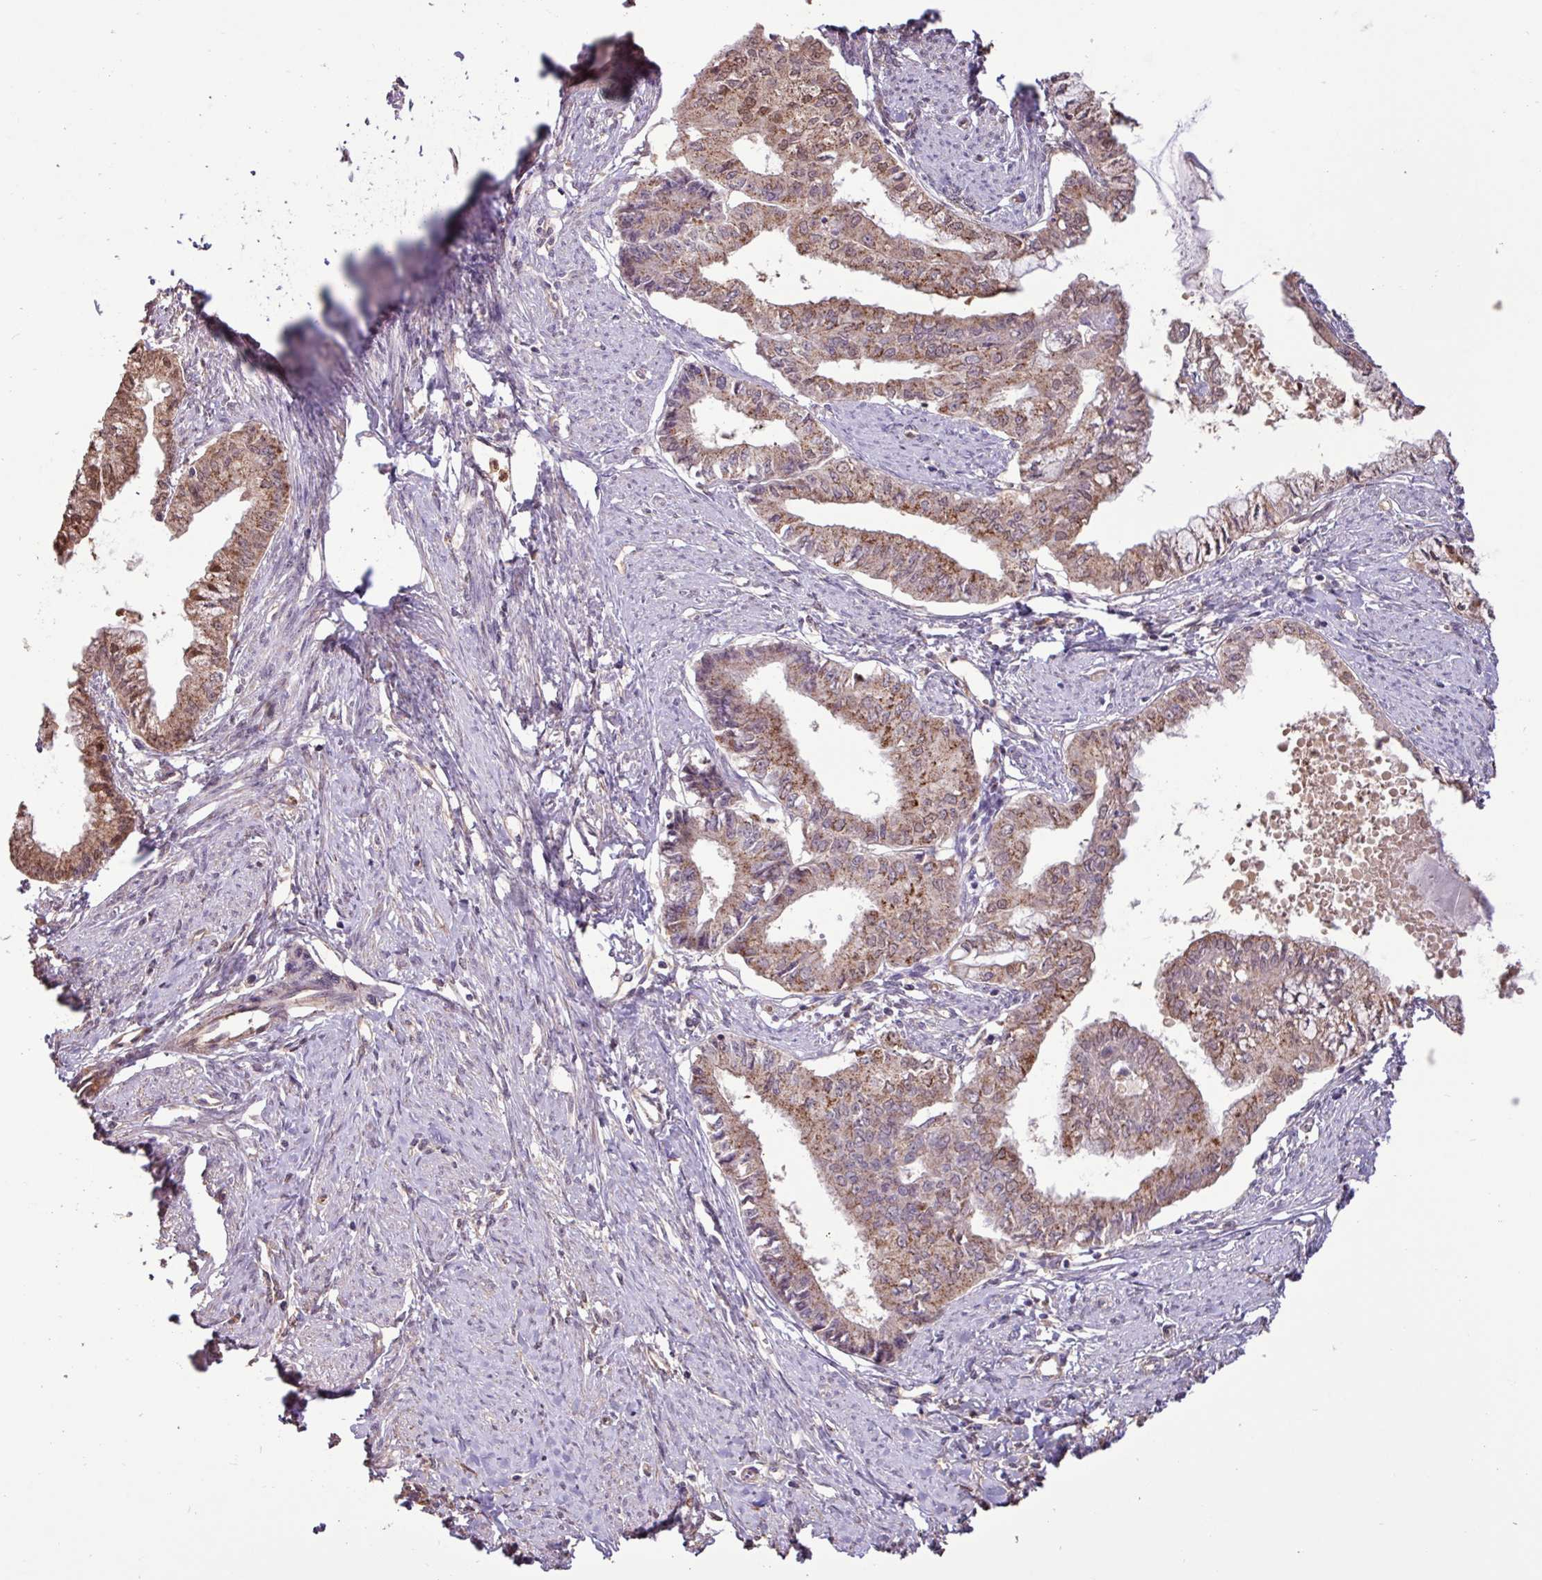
{"staining": {"intensity": "moderate", "quantity": ">75%", "location": "cytoplasmic/membranous,nuclear"}, "tissue": "endometrial cancer", "cell_type": "Tumor cells", "image_type": "cancer", "snomed": [{"axis": "morphology", "description": "Adenocarcinoma, NOS"}, {"axis": "topography", "description": "Endometrium"}], "caption": "A histopathology image of endometrial adenocarcinoma stained for a protein demonstrates moderate cytoplasmic/membranous and nuclear brown staining in tumor cells.", "gene": "CHST11", "patient": {"sex": "female", "age": 76}}